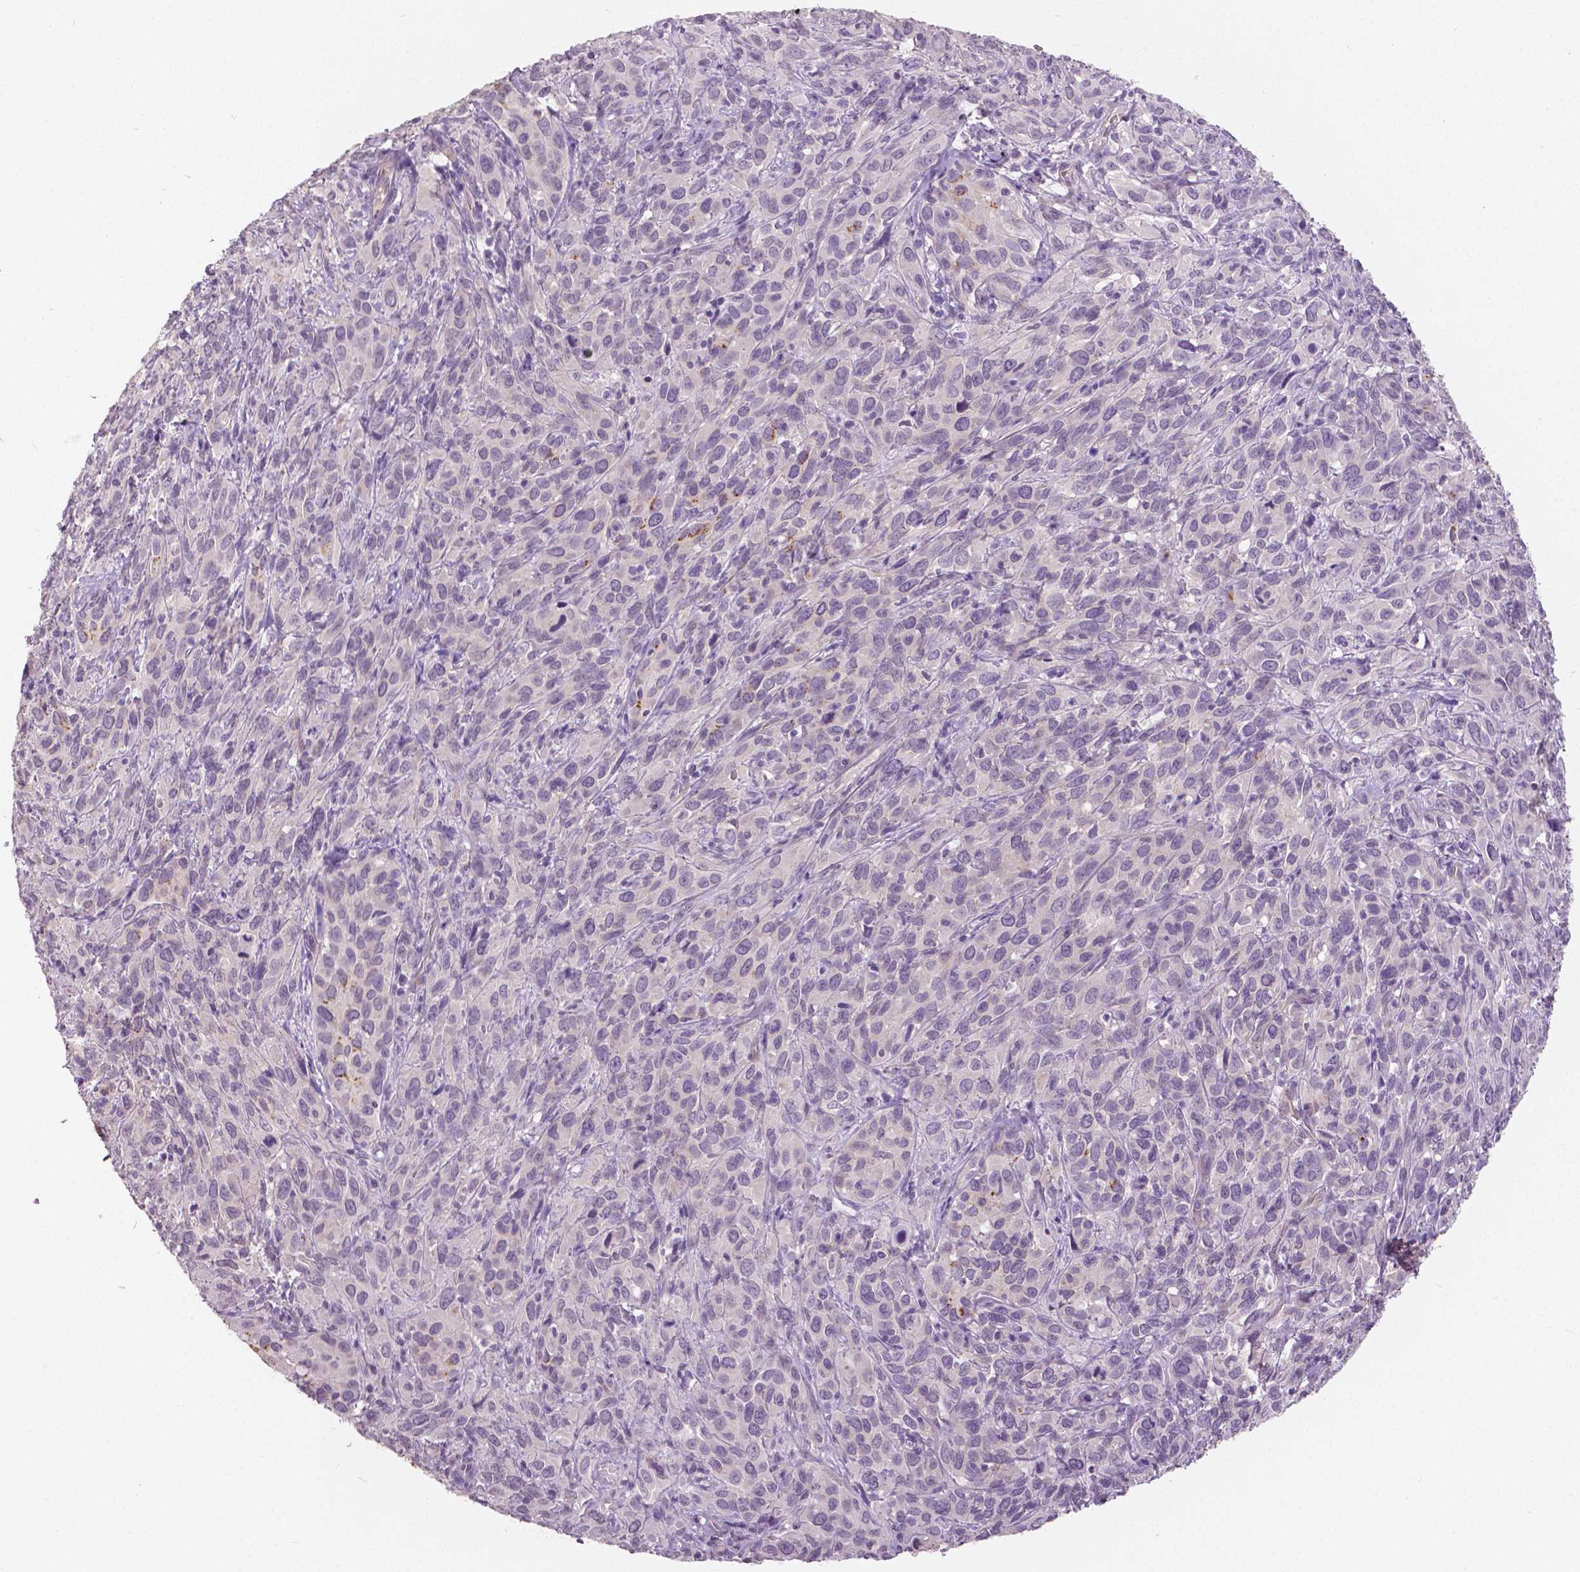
{"staining": {"intensity": "moderate", "quantity": "<25%", "location": "cytoplasmic/membranous"}, "tissue": "cervical cancer", "cell_type": "Tumor cells", "image_type": "cancer", "snomed": [{"axis": "morphology", "description": "Squamous cell carcinoma, NOS"}, {"axis": "topography", "description": "Cervix"}], "caption": "Immunohistochemical staining of cervical cancer shows low levels of moderate cytoplasmic/membranous protein expression in approximately <25% of tumor cells. The staining is performed using DAB brown chromogen to label protein expression. The nuclei are counter-stained blue using hematoxylin.", "gene": "GRIN2A", "patient": {"sex": "female", "age": 51}}